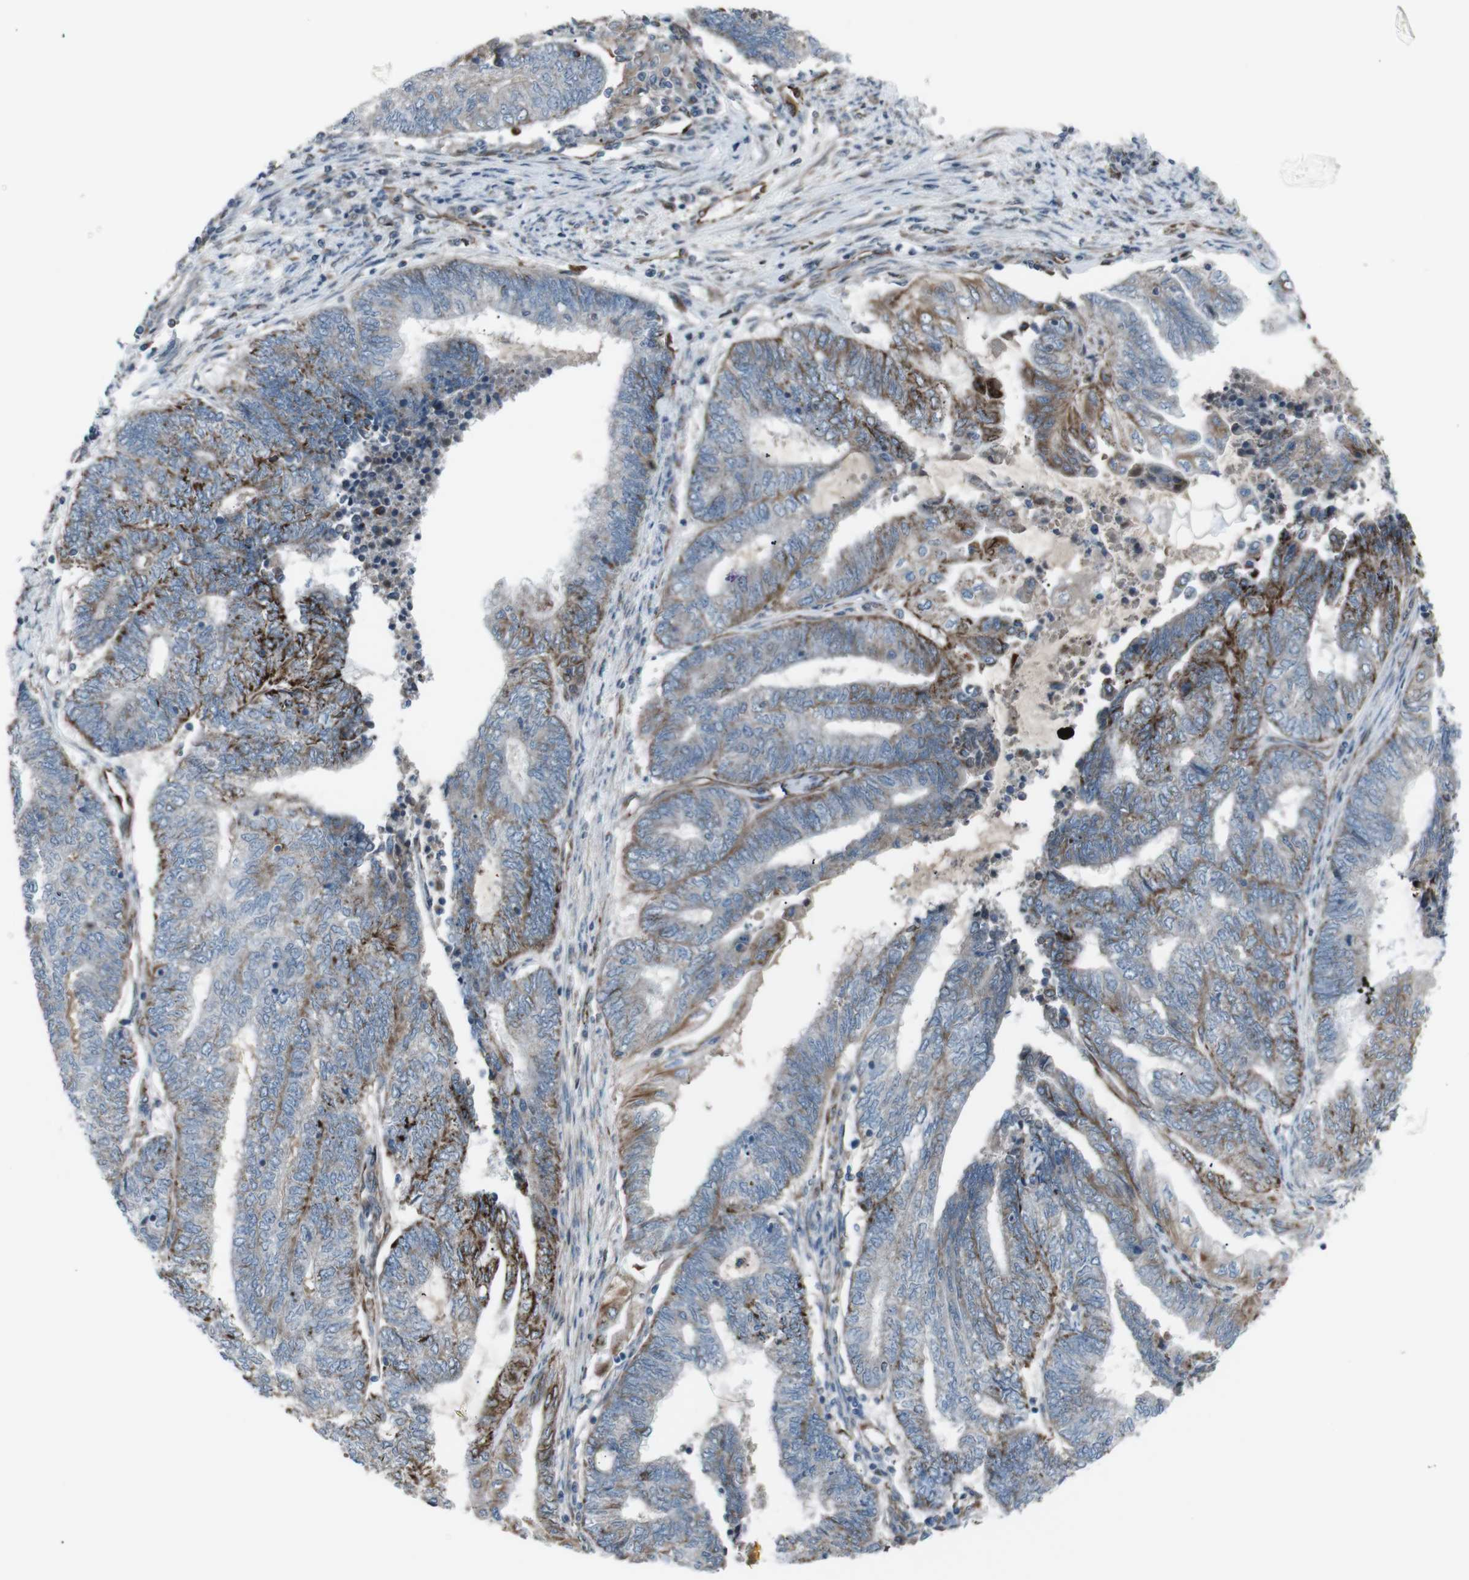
{"staining": {"intensity": "moderate", "quantity": "25%-75%", "location": "cytoplasmic/membranous"}, "tissue": "endometrial cancer", "cell_type": "Tumor cells", "image_type": "cancer", "snomed": [{"axis": "morphology", "description": "Adenocarcinoma, NOS"}, {"axis": "topography", "description": "Uterus"}, {"axis": "topography", "description": "Endometrium"}], "caption": "Approximately 25%-75% of tumor cells in human endometrial cancer demonstrate moderate cytoplasmic/membranous protein expression as visualized by brown immunohistochemical staining.", "gene": "TMEM141", "patient": {"sex": "female", "age": 70}}